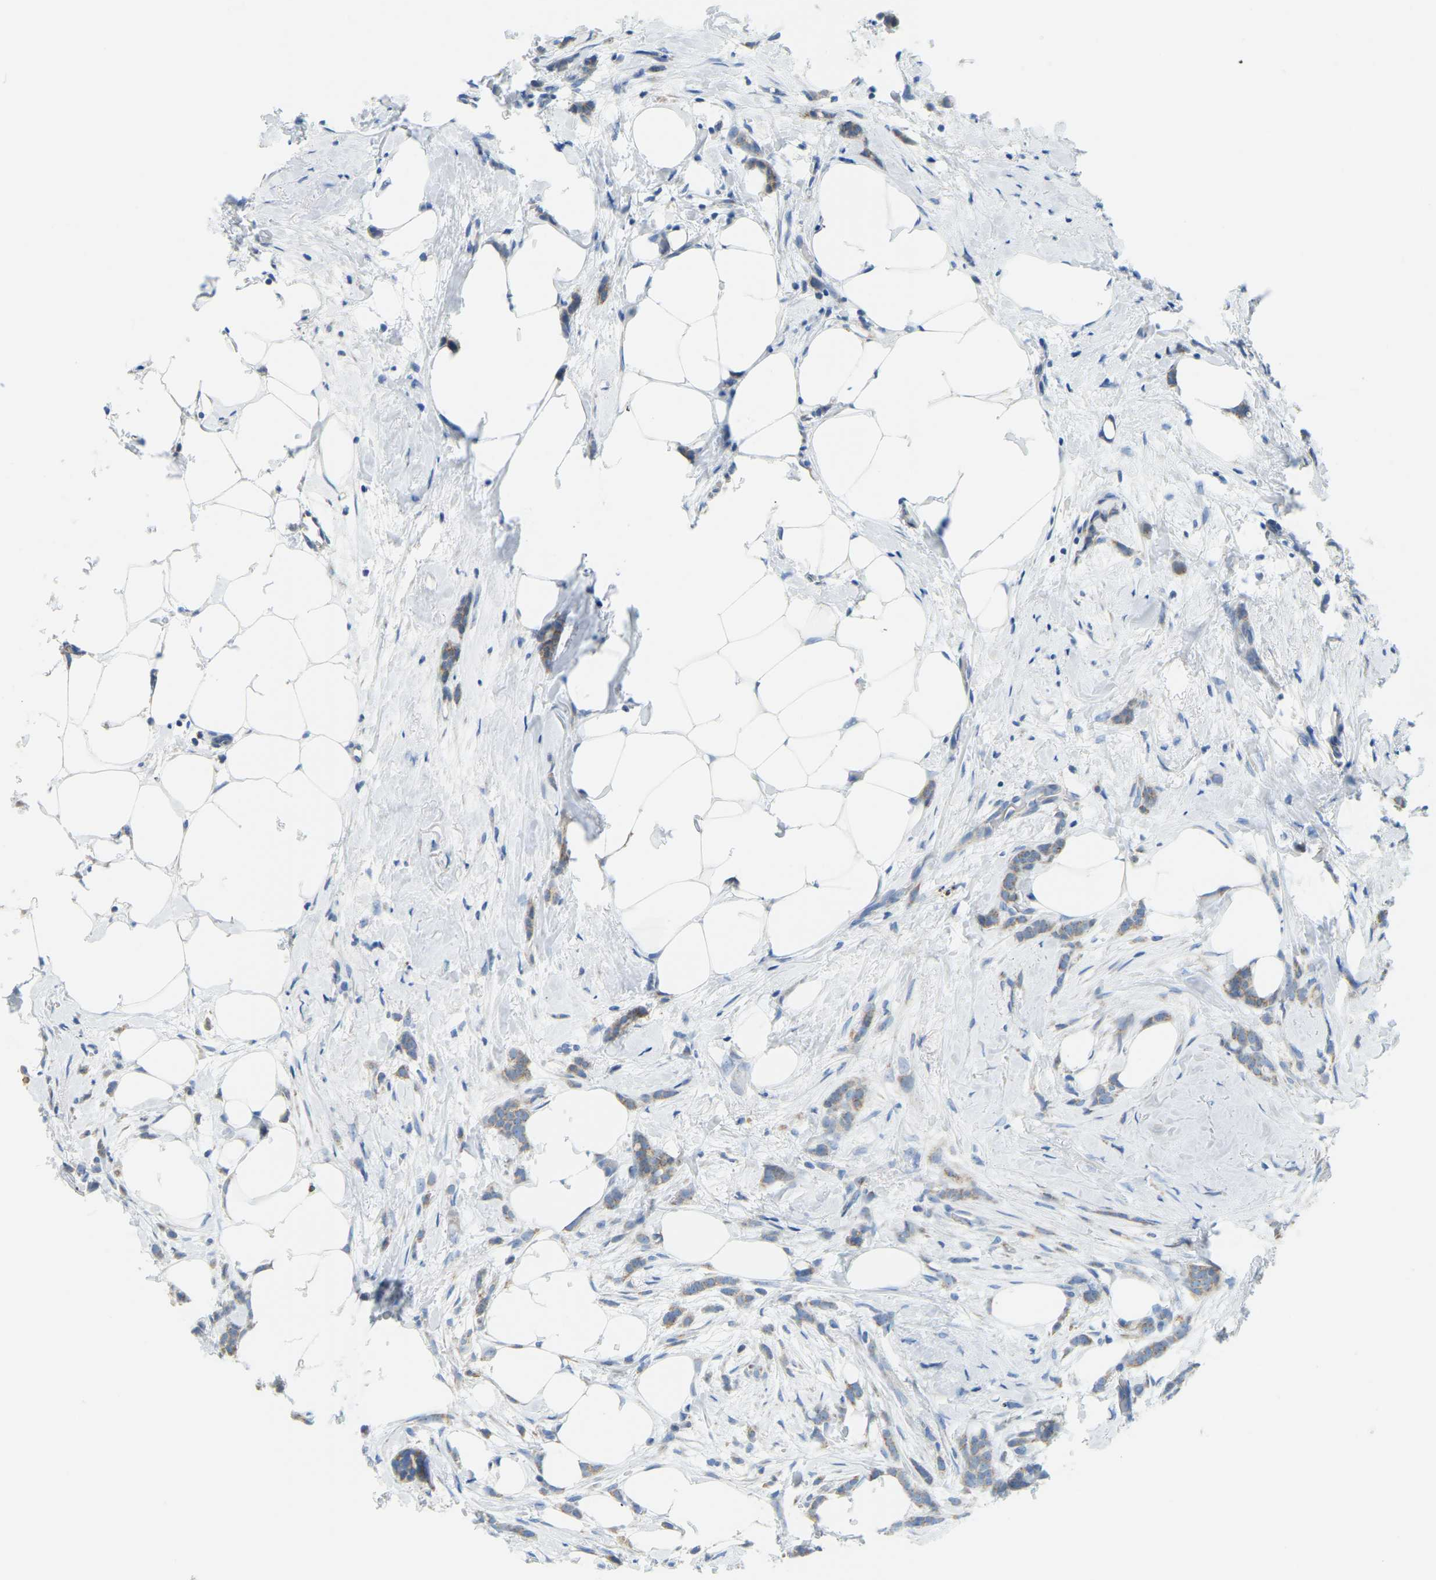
{"staining": {"intensity": "weak", "quantity": ">75%", "location": "cytoplasmic/membranous"}, "tissue": "breast cancer", "cell_type": "Tumor cells", "image_type": "cancer", "snomed": [{"axis": "morphology", "description": "Lobular carcinoma, in situ"}, {"axis": "morphology", "description": "Lobular carcinoma"}, {"axis": "topography", "description": "Breast"}], "caption": "IHC image of neoplastic tissue: human breast cancer stained using immunohistochemistry (IHC) shows low levels of weak protein expression localized specifically in the cytoplasmic/membranous of tumor cells, appearing as a cytoplasmic/membranous brown color.", "gene": "GDA", "patient": {"sex": "female", "age": 41}}